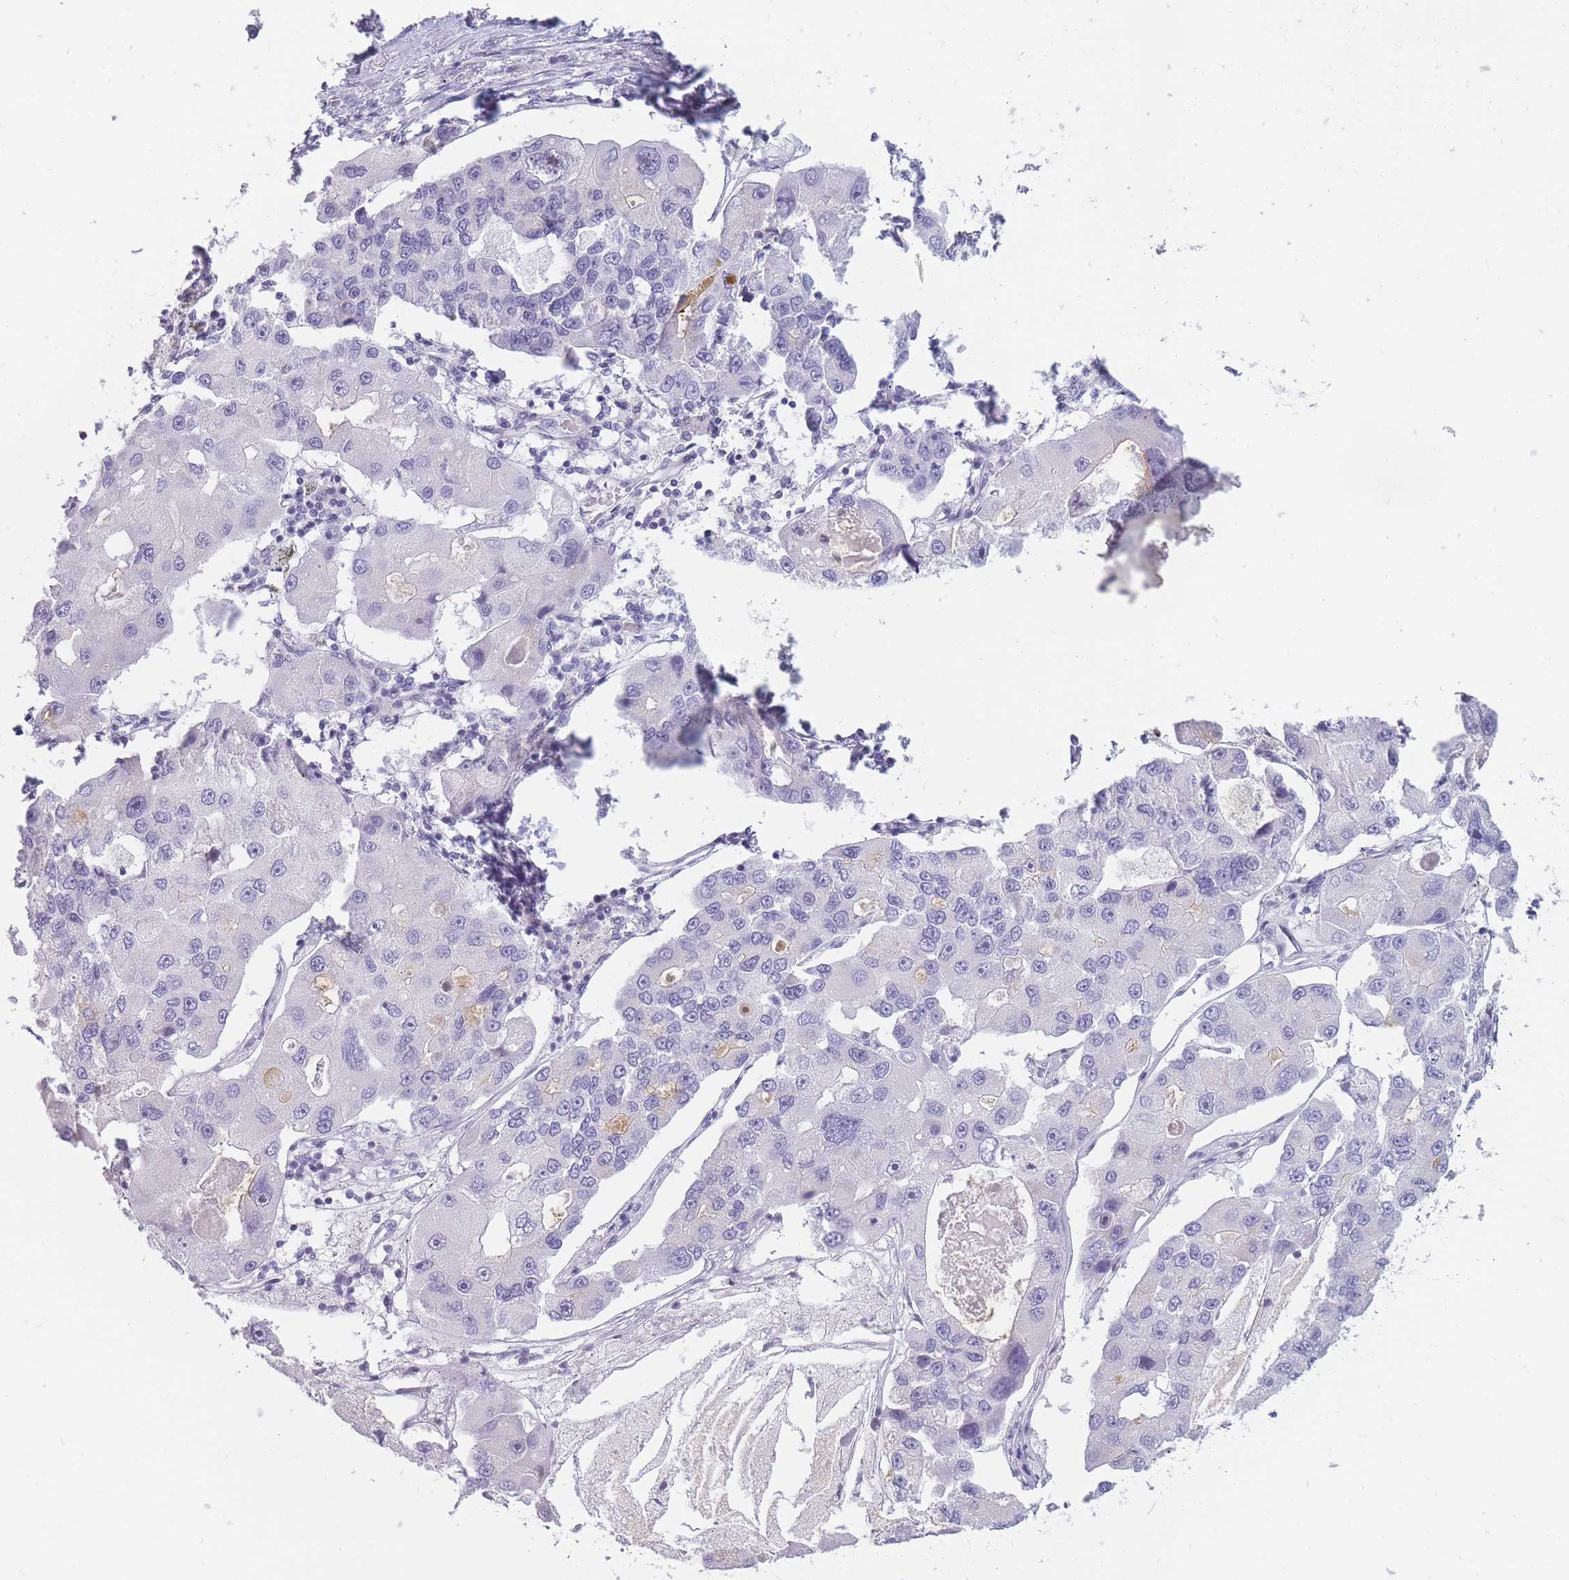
{"staining": {"intensity": "negative", "quantity": "none", "location": "none"}, "tissue": "lung cancer", "cell_type": "Tumor cells", "image_type": "cancer", "snomed": [{"axis": "morphology", "description": "Adenocarcinoma, NOS"}, {"axis": "topography", "description": "Lung"}], "caption": "Human lung cancer stained for a protein using immunohistochemistry displays no positivity in tumor cells.", "gene": "GGT1", "patient": {"sex": "female", "age": 54}}